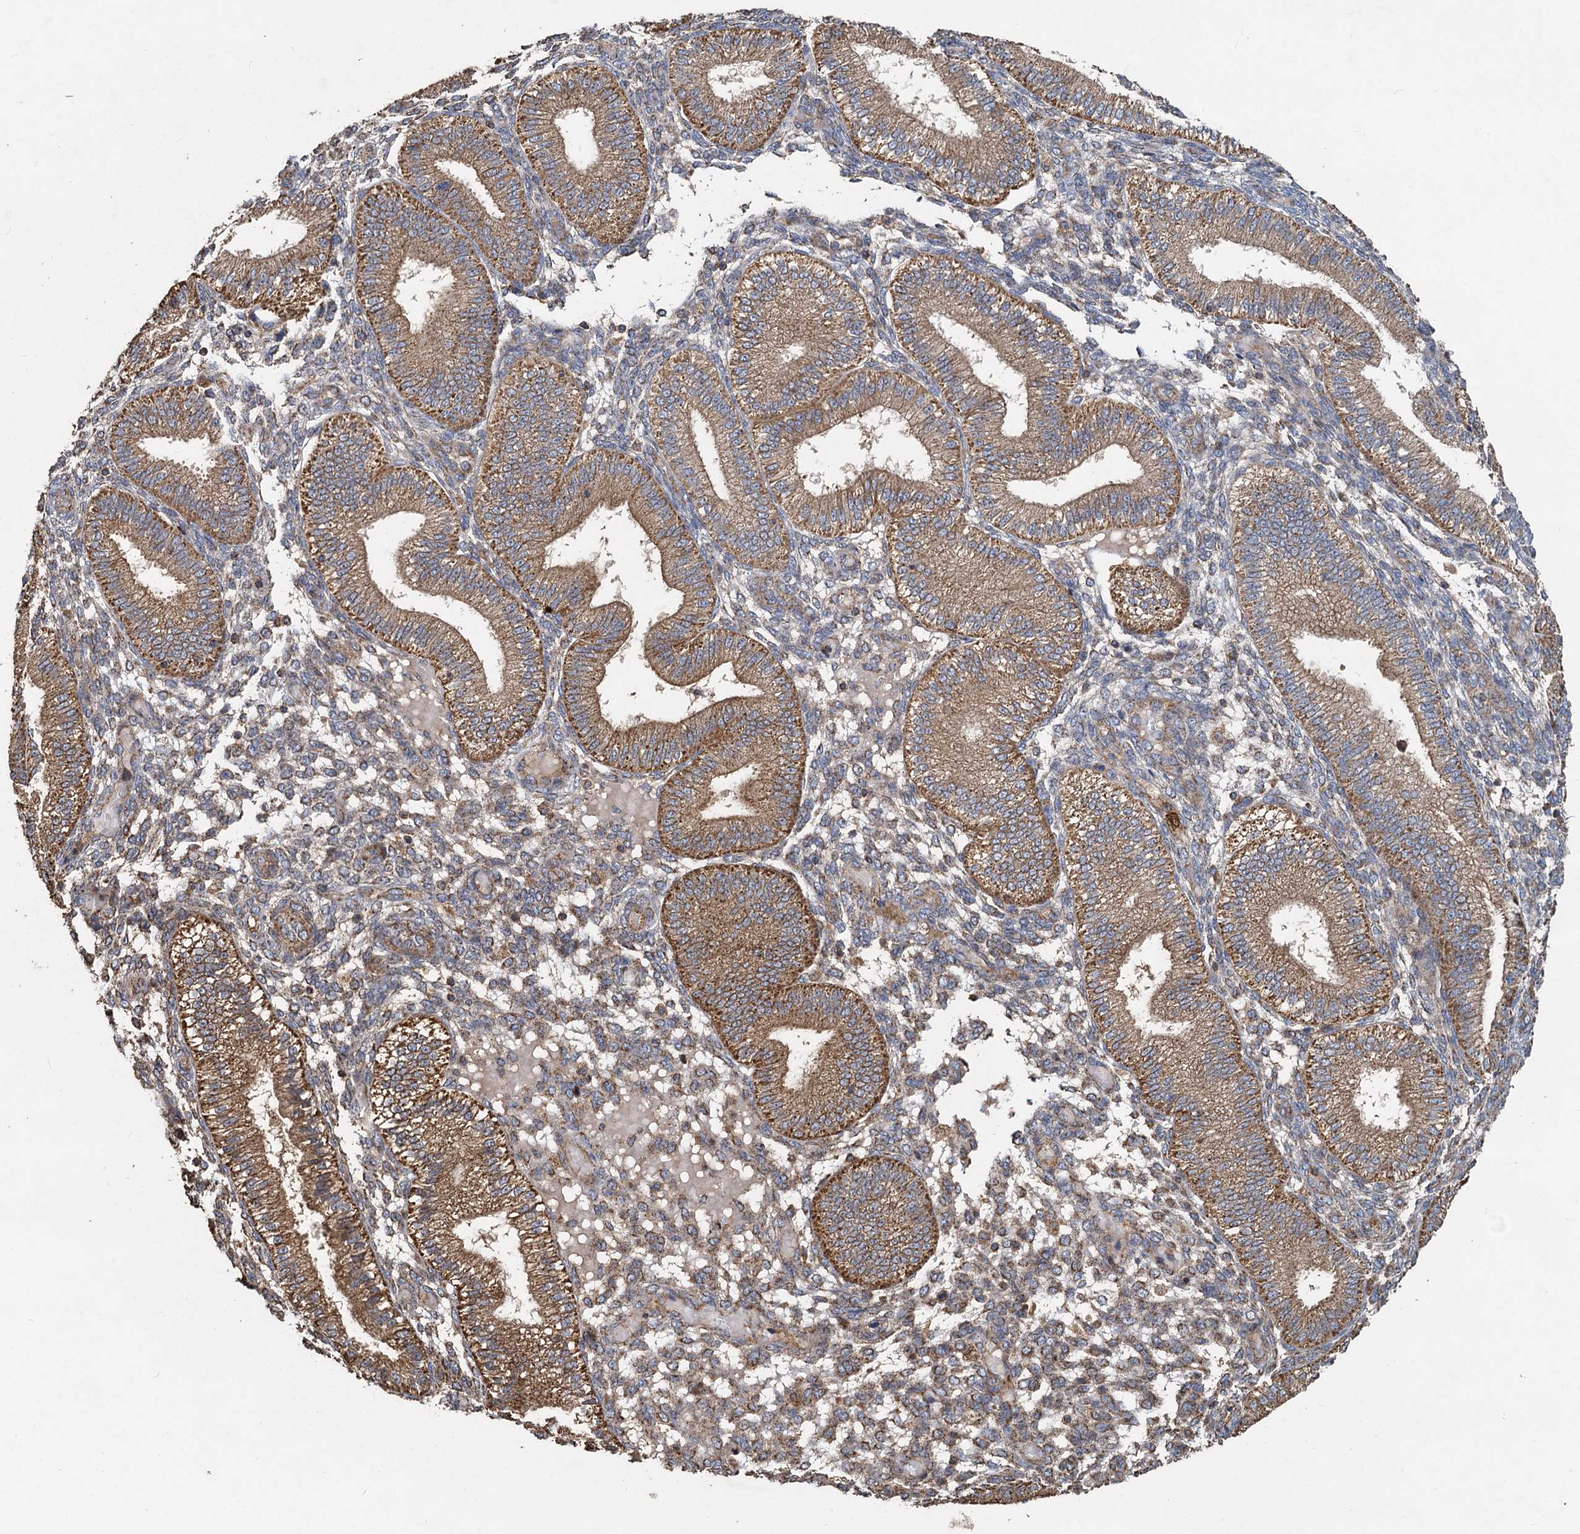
{"staining": {"intensity": "moderate", "quantity": "25%-75%", "location": "cytoplasmic/membranous"}, "tissue": "endometrium", "cell_type": "Cells in endometrial stroma", "image_type": "normal", "snomed": [{"axis": "morphology", "description": "Normal tissue, NOS"}, {"axis": "topography", "description": "Endometrium"}], "caption": "Immunohistochemistry (IHC) staining of normal endometrium, which shows medium levels of moderate cytoplasmic/membranous staining in about 25%-75% of cells in endometrial stroma indicating moderate cytoplasmic/membranous protein expression. The staining was performed using DAB (brown) for protein detection and nuclei were counterstained in hematoxylin (blue).", "gene": "SDS", "patient": {"sex": "female", "age": 39}}